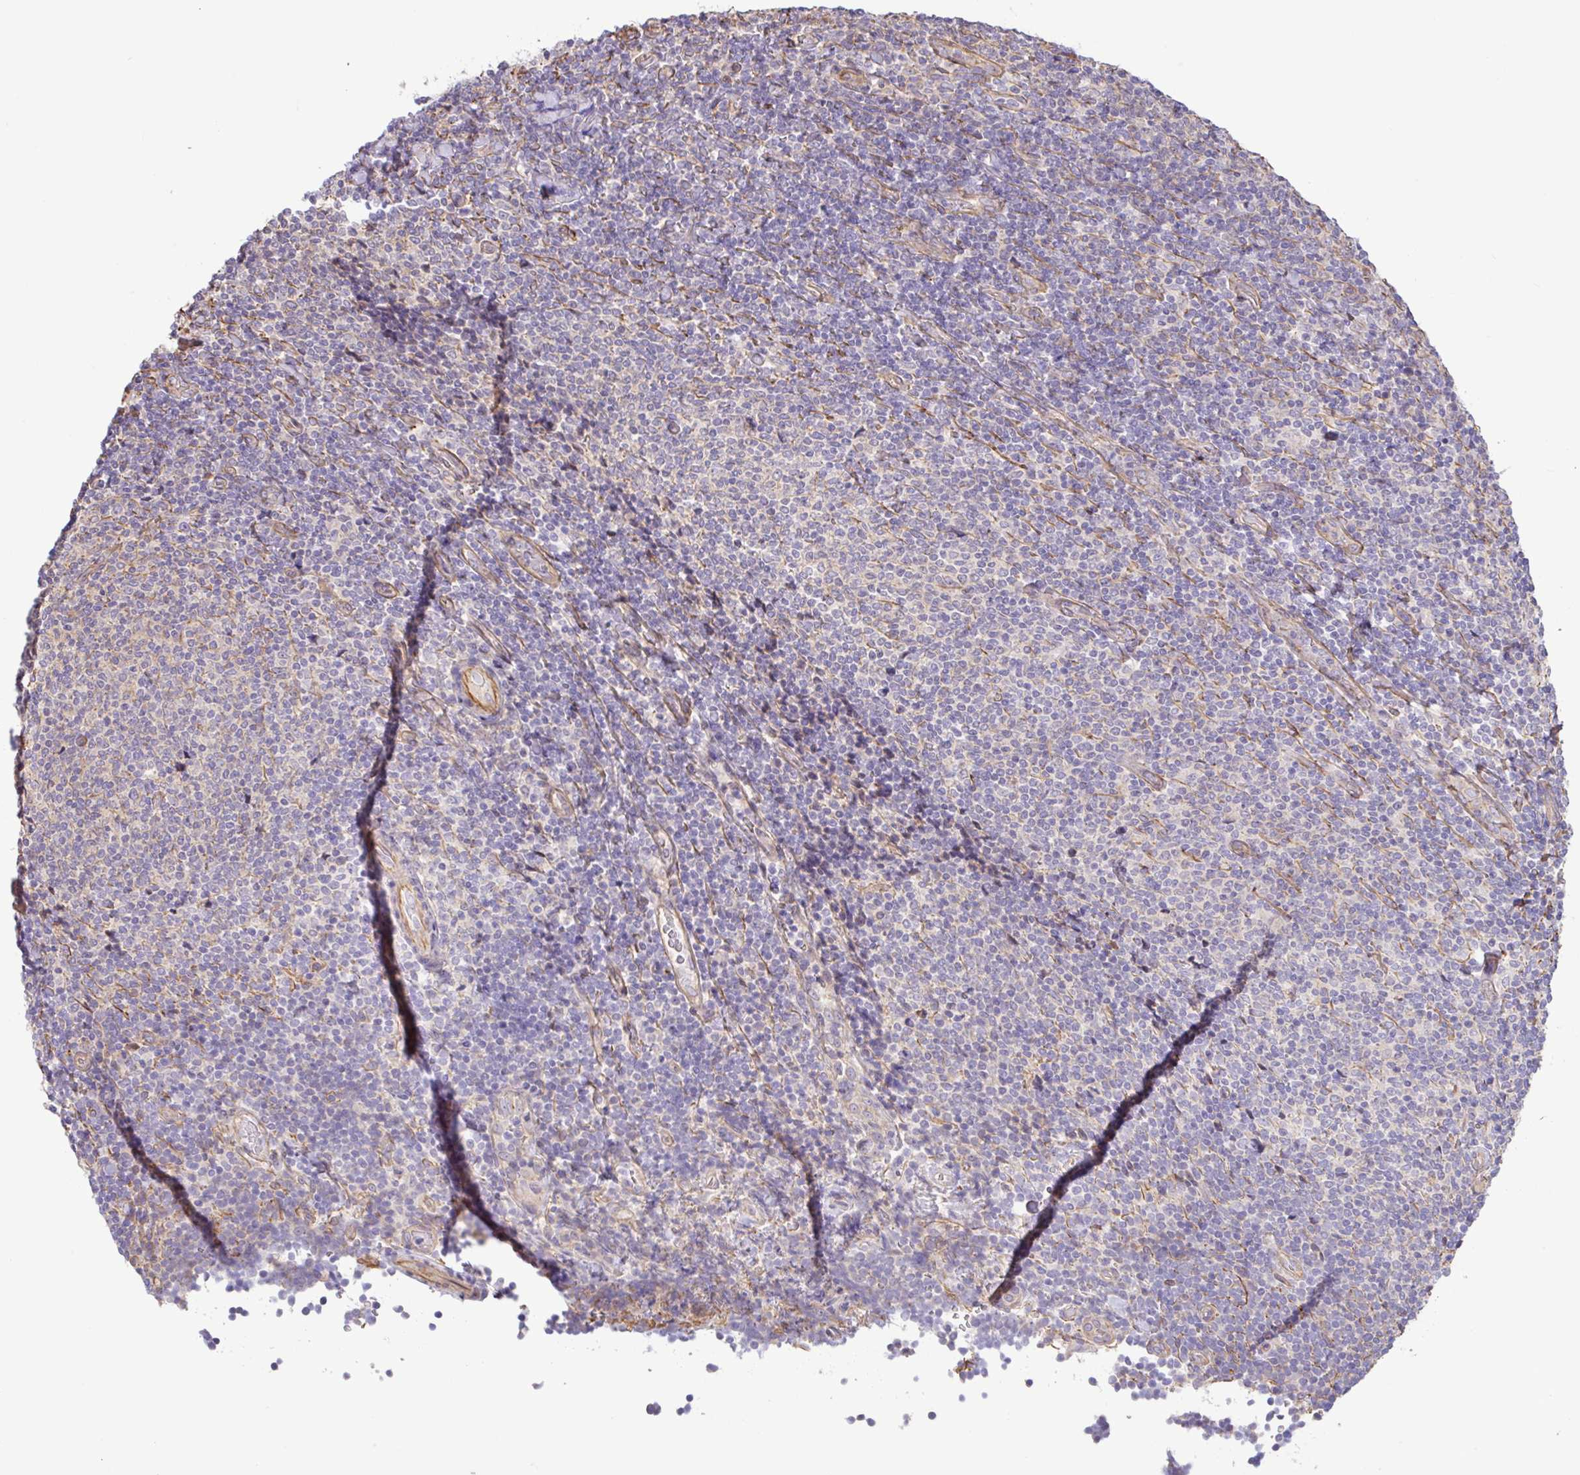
{"staining": {"intensity": "negative", "quantity": "none", "location": "none"}, "tissue": "lymphoma", "cell_type": "Tumor cells", "image_type": "cancer", "snomed": [{"axis": "morphology", "description": "Malignant lymphoma, non-Hodgkin's type, Low grade"}, {"axis": "topography", "description": "Lymph node"}], "caption": "The micrograph demonstrates no significant expression in tumor cells of malignant lymphoma, non-Hodgkin's type (low-grade). The staining was performed using DAB to visualize the protein expression in brown, while the nuclei were stained in blue with hematoxylin (Magnification: 20x).", "gene": "PLCD4", "patient": {"sex": "male", "age": 52}}